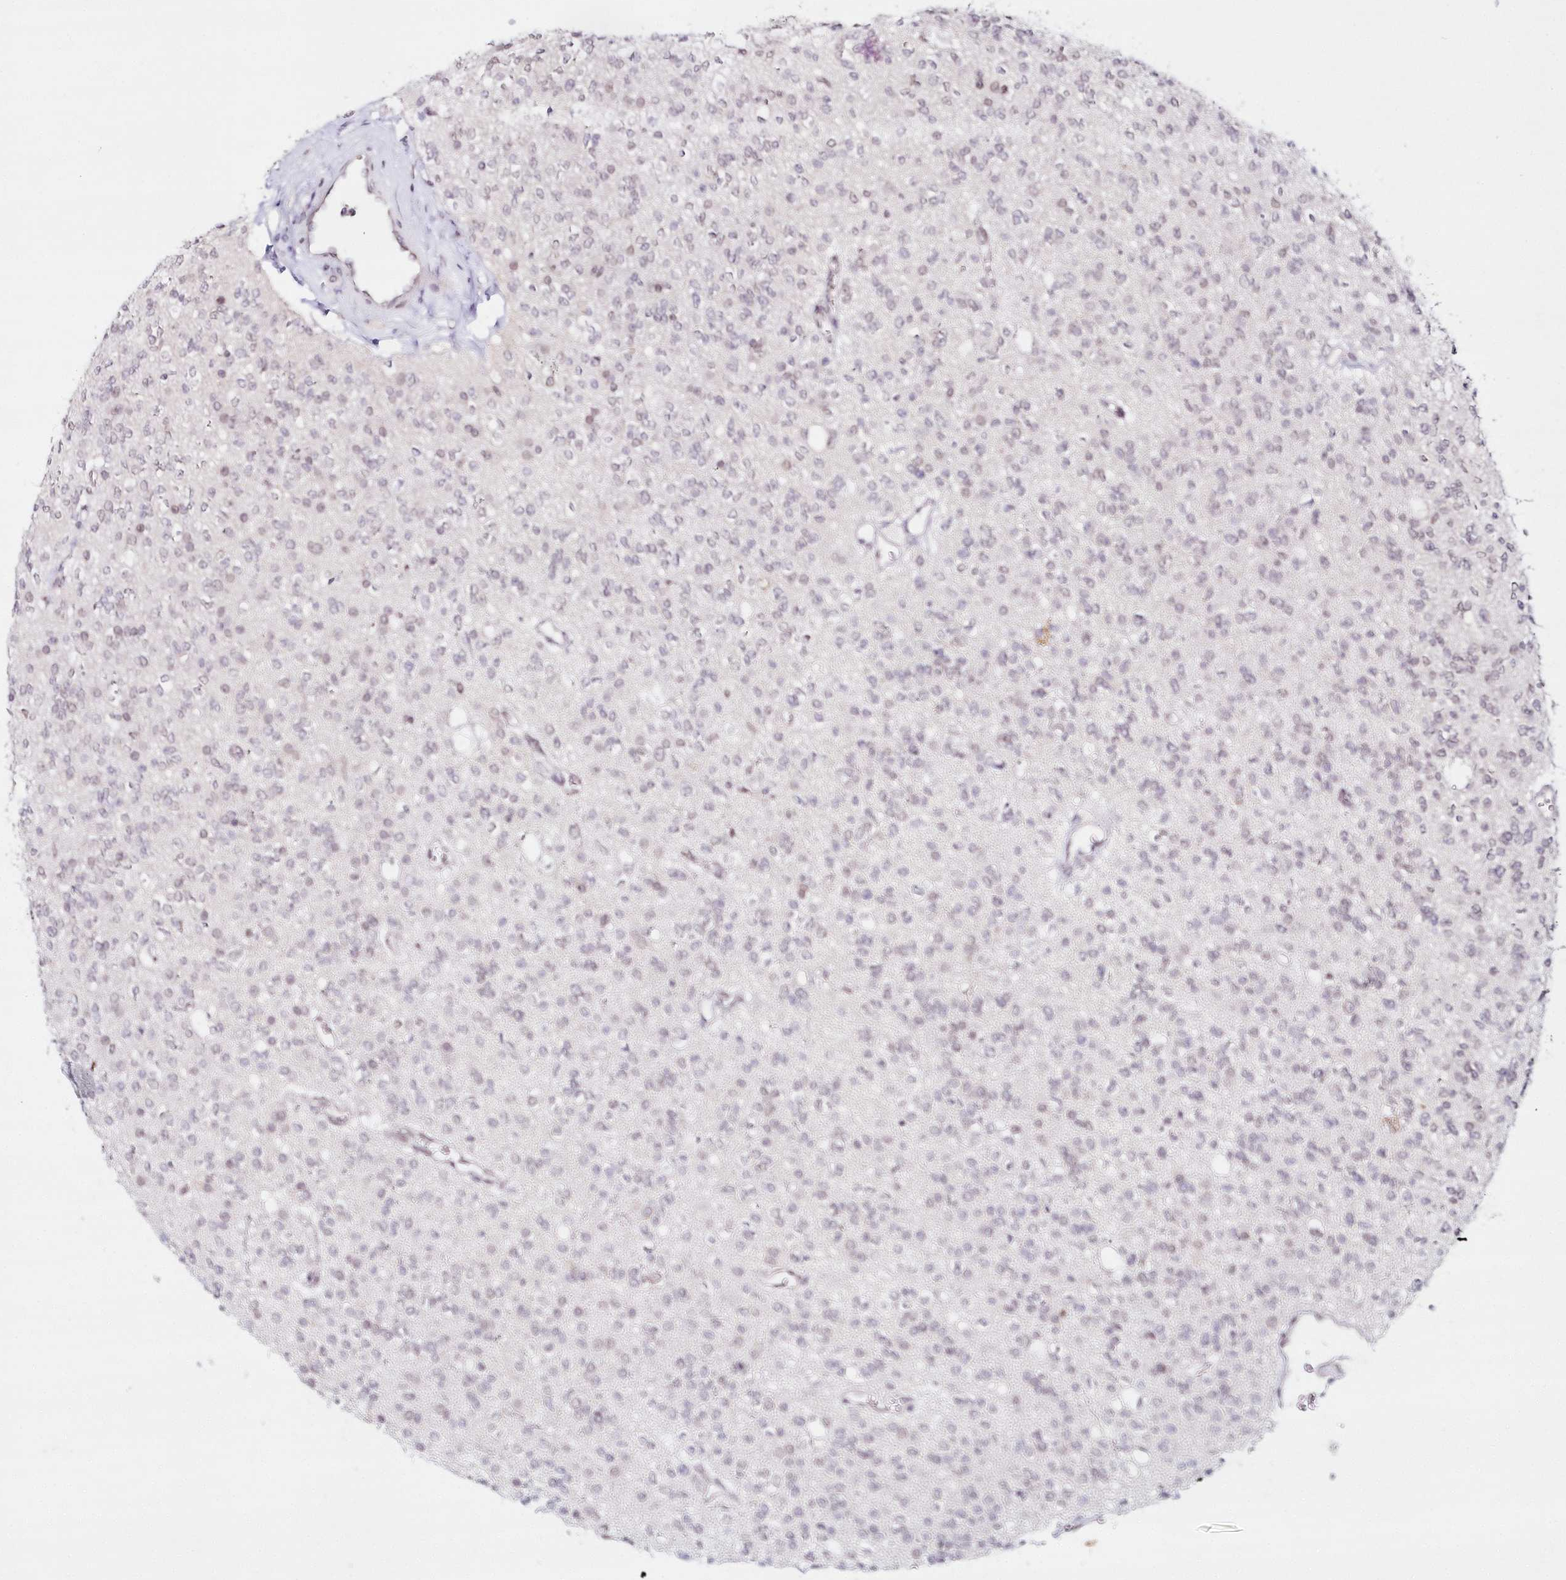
{"staining": {"intensity": "weak", "quantity": "25%-75%", "location": "nuclear"}, "tissue": "glioma", "cell_type": "Tumor cells", "image_type": "cancer", "snomed": [{"axis": "morphology", "description": "Glioma, malignant, High grade"}, {"axis": "topography", "description": "Brain"}], "caption": "Tumor cells display low levels of weak nuclear expression in about 25%-75% of cells in human glioma.", "gene": "HYCC2", "patient": {"sex": "male", "age": 34}}